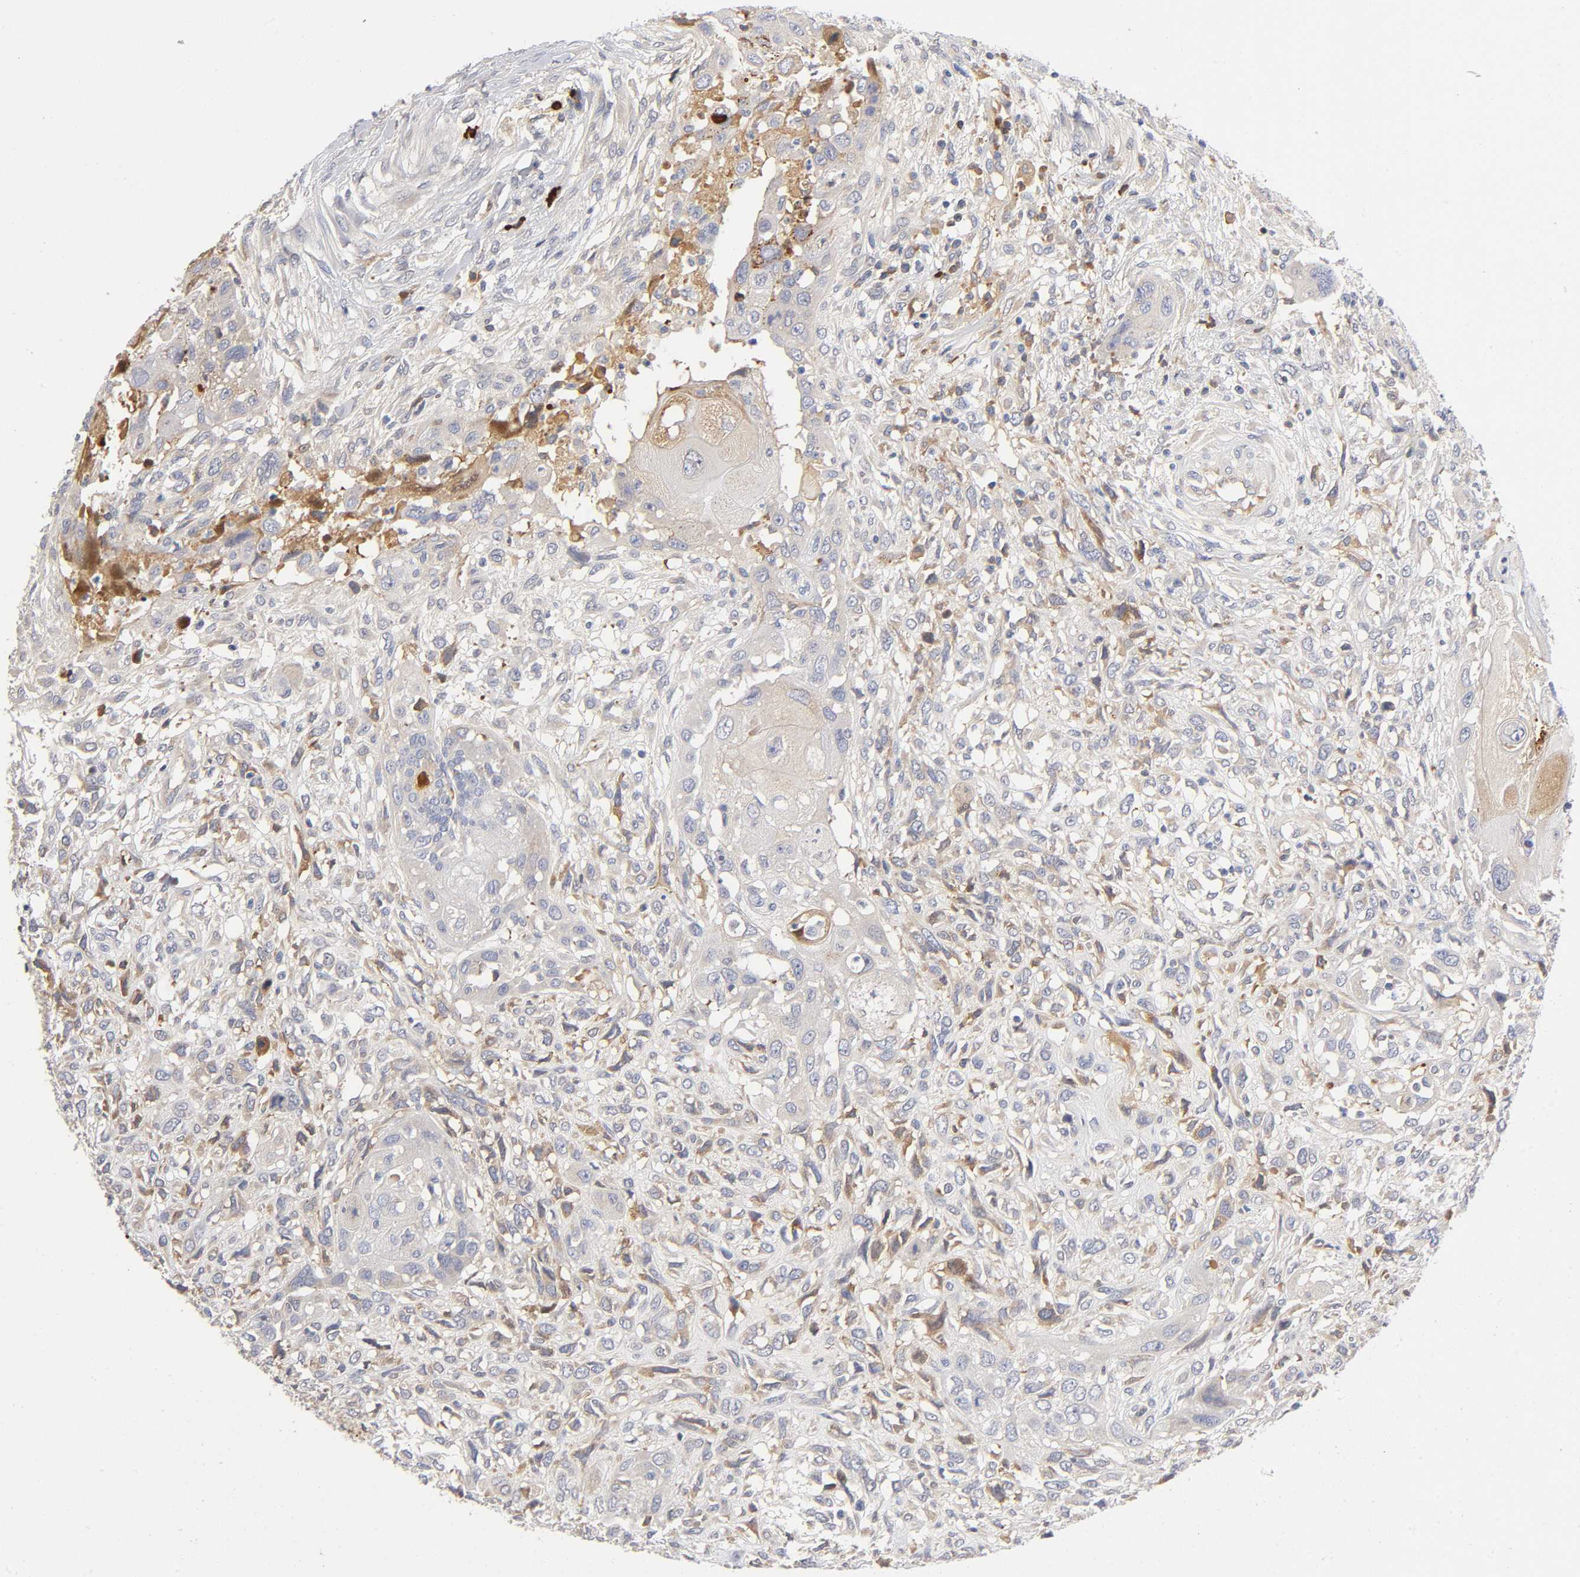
{"staining": {"intensity": "weak", "quantity": ">75%", "location": "cytoplasmic/membranous"}, "tissue": "head and neck cancer", "cell_type": "Tumor cells", "image_type": "cancer", "snomed": [{"axis": "morphology", "description": "Neoplasm, malignant, NOS"}, {"axis": "topography", "description": "Salivary gland"}, {"axis": "topography", "description": "Head-Neck"}], "caption": "This is an image of immunohistochemistry (IHC) staining of head and neck malignant neoplasm, which shows weak staining in the cytoplasmic/membranous of tumor cells.", "gene": "NOVA1", "patient": {"sex": "male", "age": 43}}